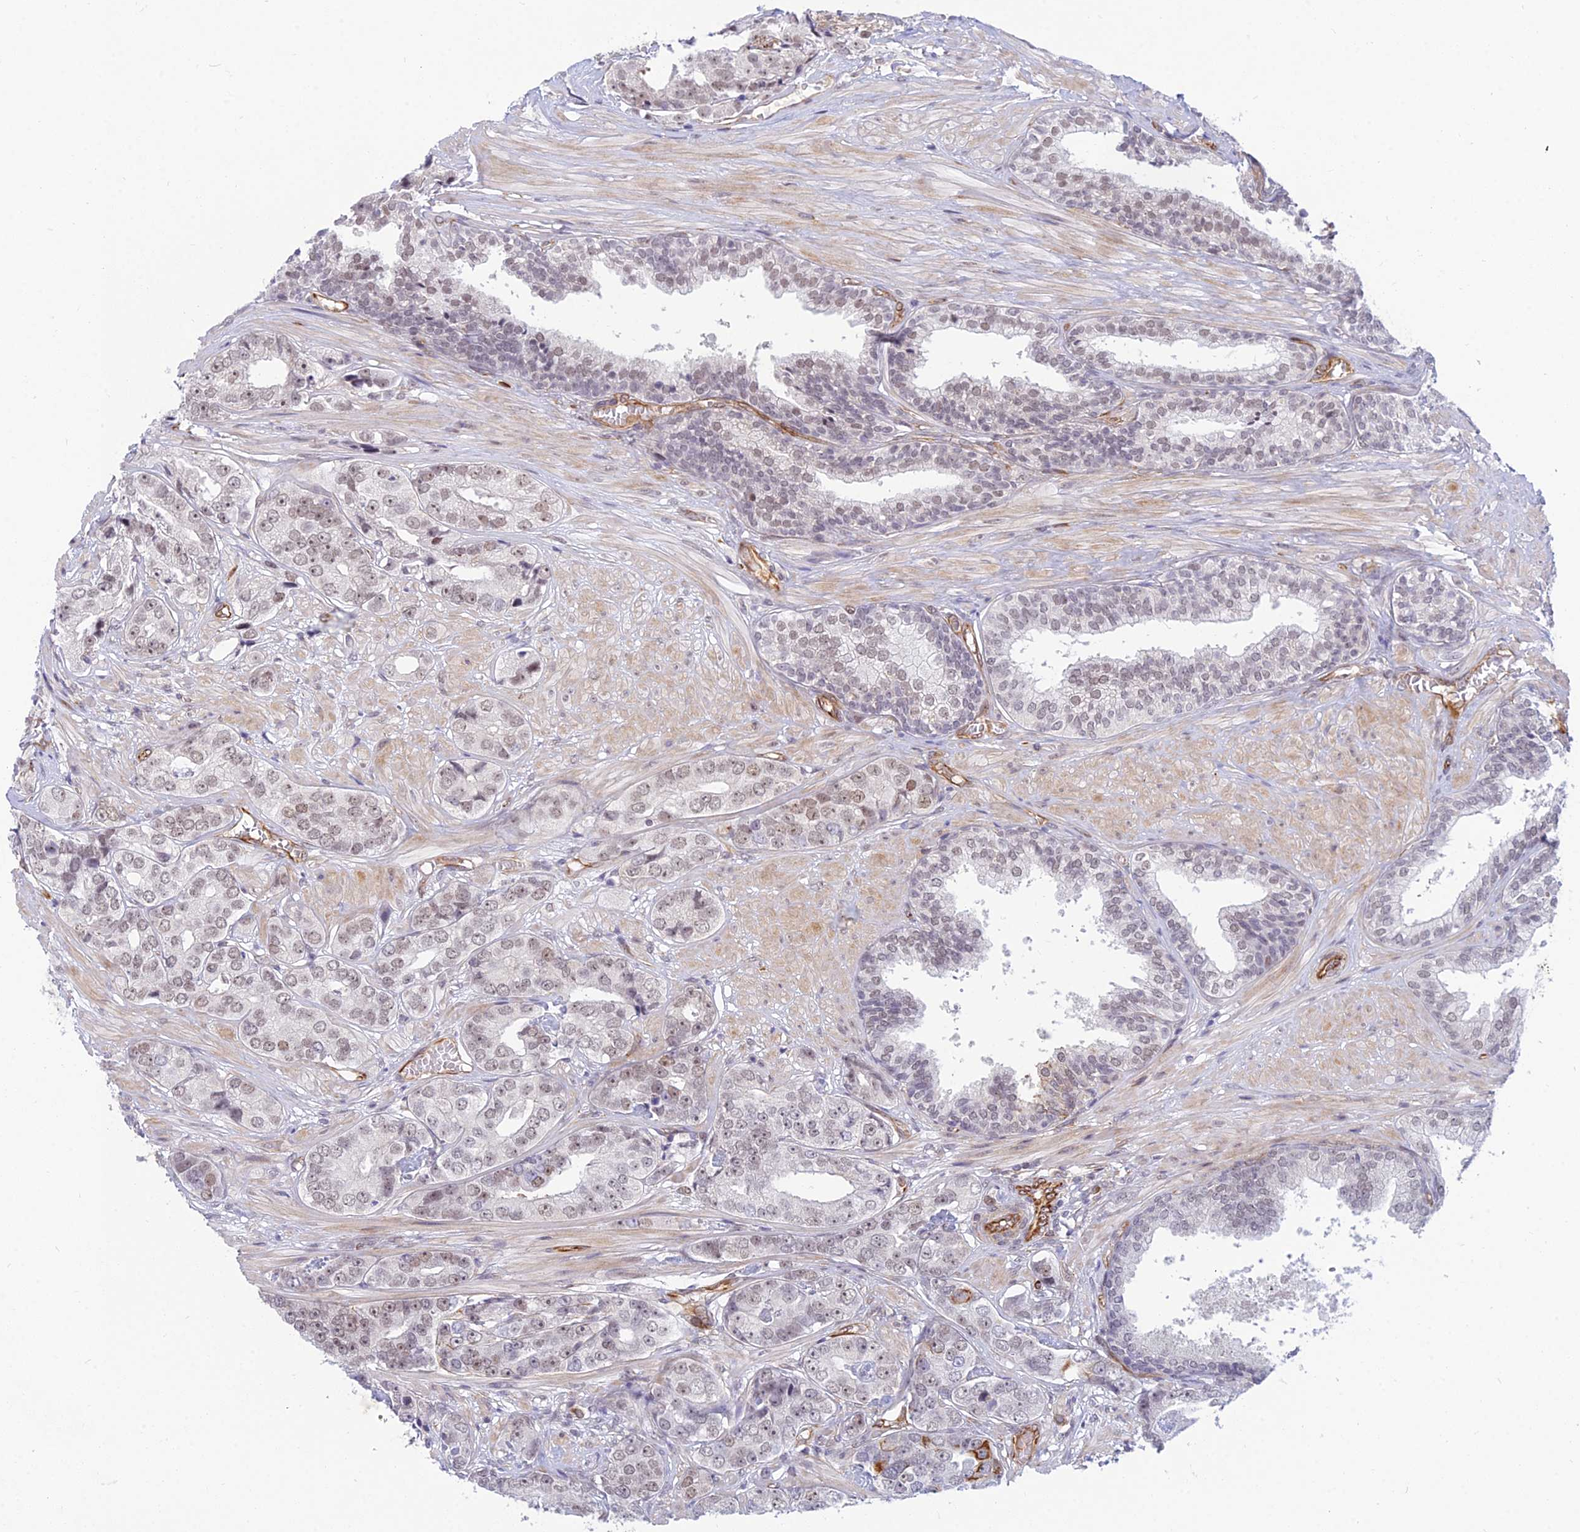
{"staining": {"intensity": "weak", "quantity": ">75%", "location": "nuclear"}, "tissue": "prostate cancer", "cell_type": "Tumor cells", "image_type": "cancer", "snomed": [{"axis": "morphology", "description": "Adenocarcinoma, High grade"}, {"axis": "topography", "description": "Prostate"}], "caption": "Brown immunohistochemical staining in human adenocarcinoma (high-grade) (prostate) demonstrates weak nuclear positivity in approximately >75% of tumor cells.", "gene": "SAPCD2", "patient": {"sex": "male", "age": 71}}